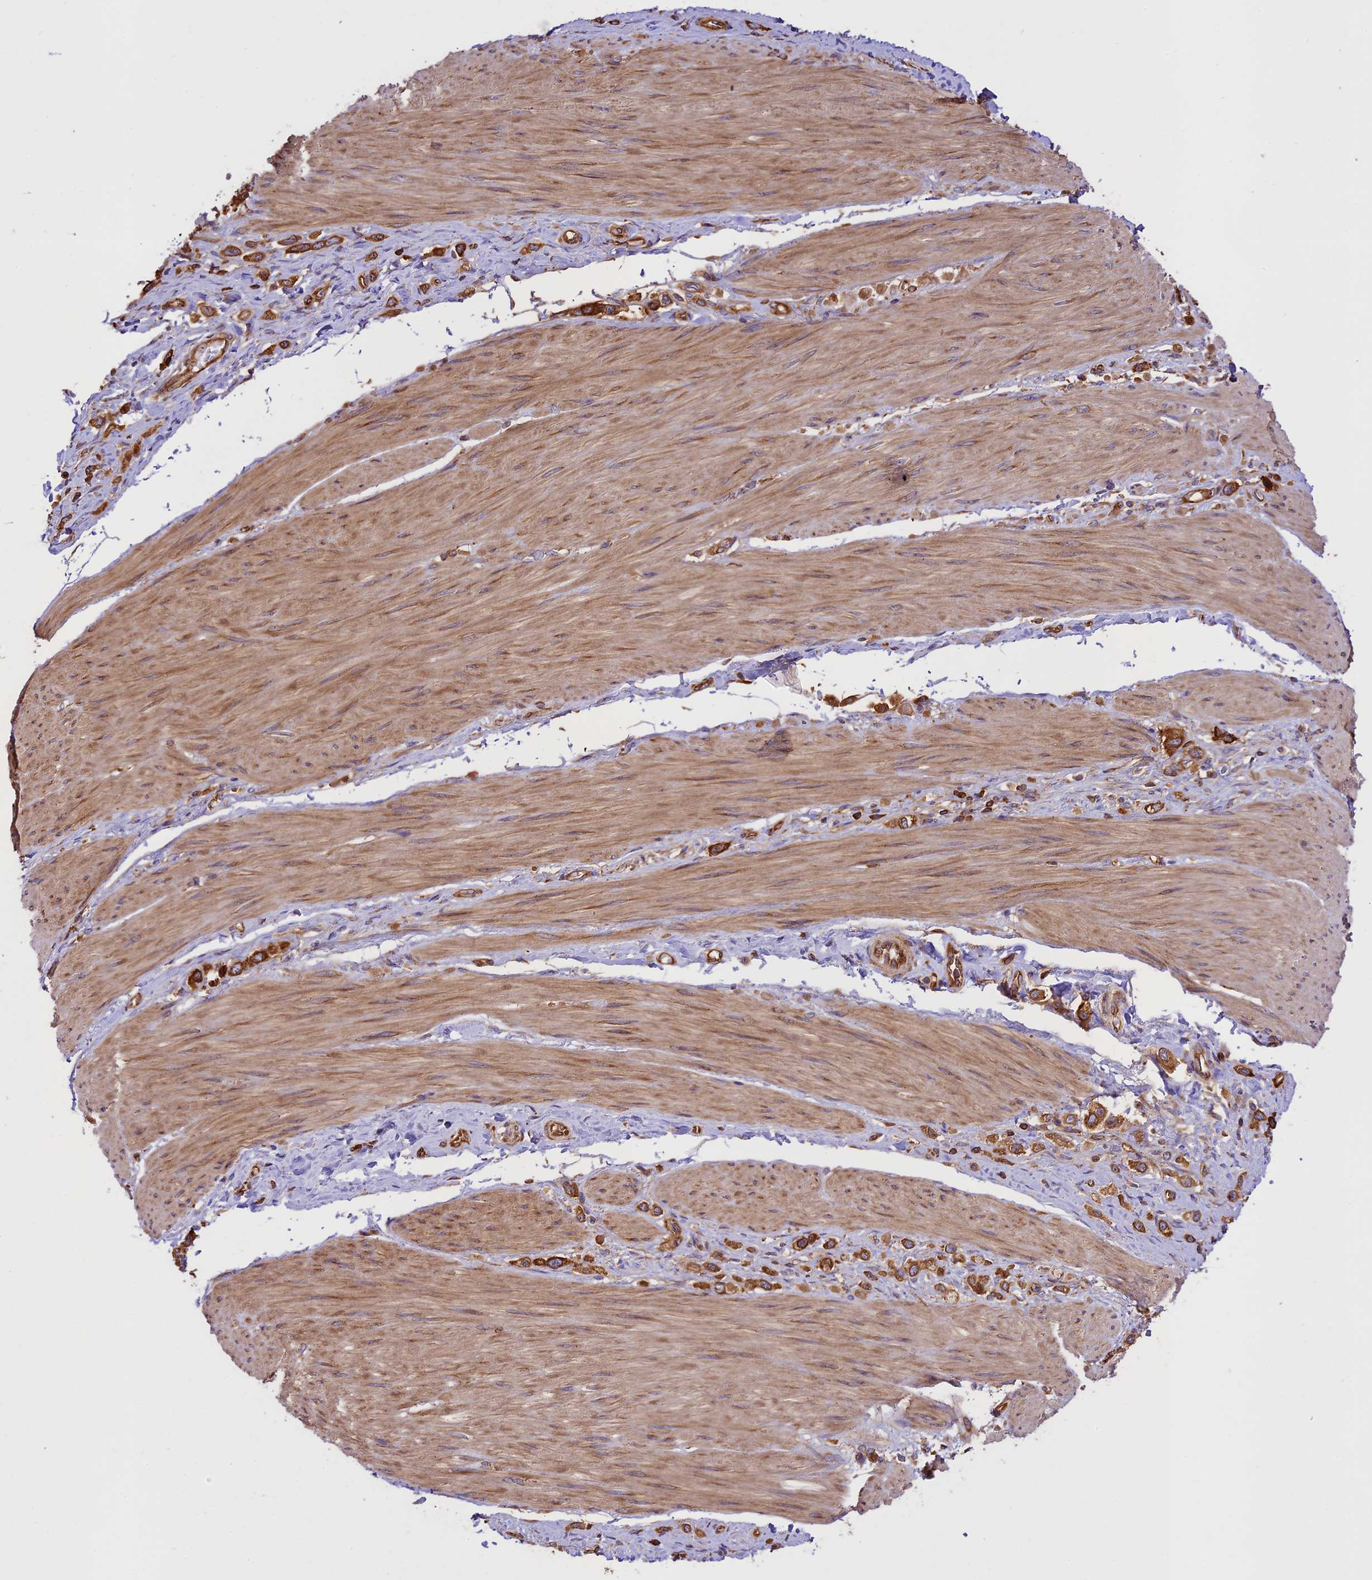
{"staining": {"intensity": "strong", "quantity": ">75%", "location": "cytoplasmic/membranous"}, "tissue": "stomach cancer", "cell_type": "Tumor cells", "image_type": "cancer", "snomed": [{"axis": "morphology", "description": "Adenocarcinoma, NOS"}, {"axis": "topography", "description": "Stomach"}], "caption": "There is high levels of strong cytoplasmic/membranous expression in tumor cells of stomach cancer, as demonstrated by immunohistochemical staining (brown color).", "gene": "KARS1", "patient": {"sex": "female", "age": 65}}